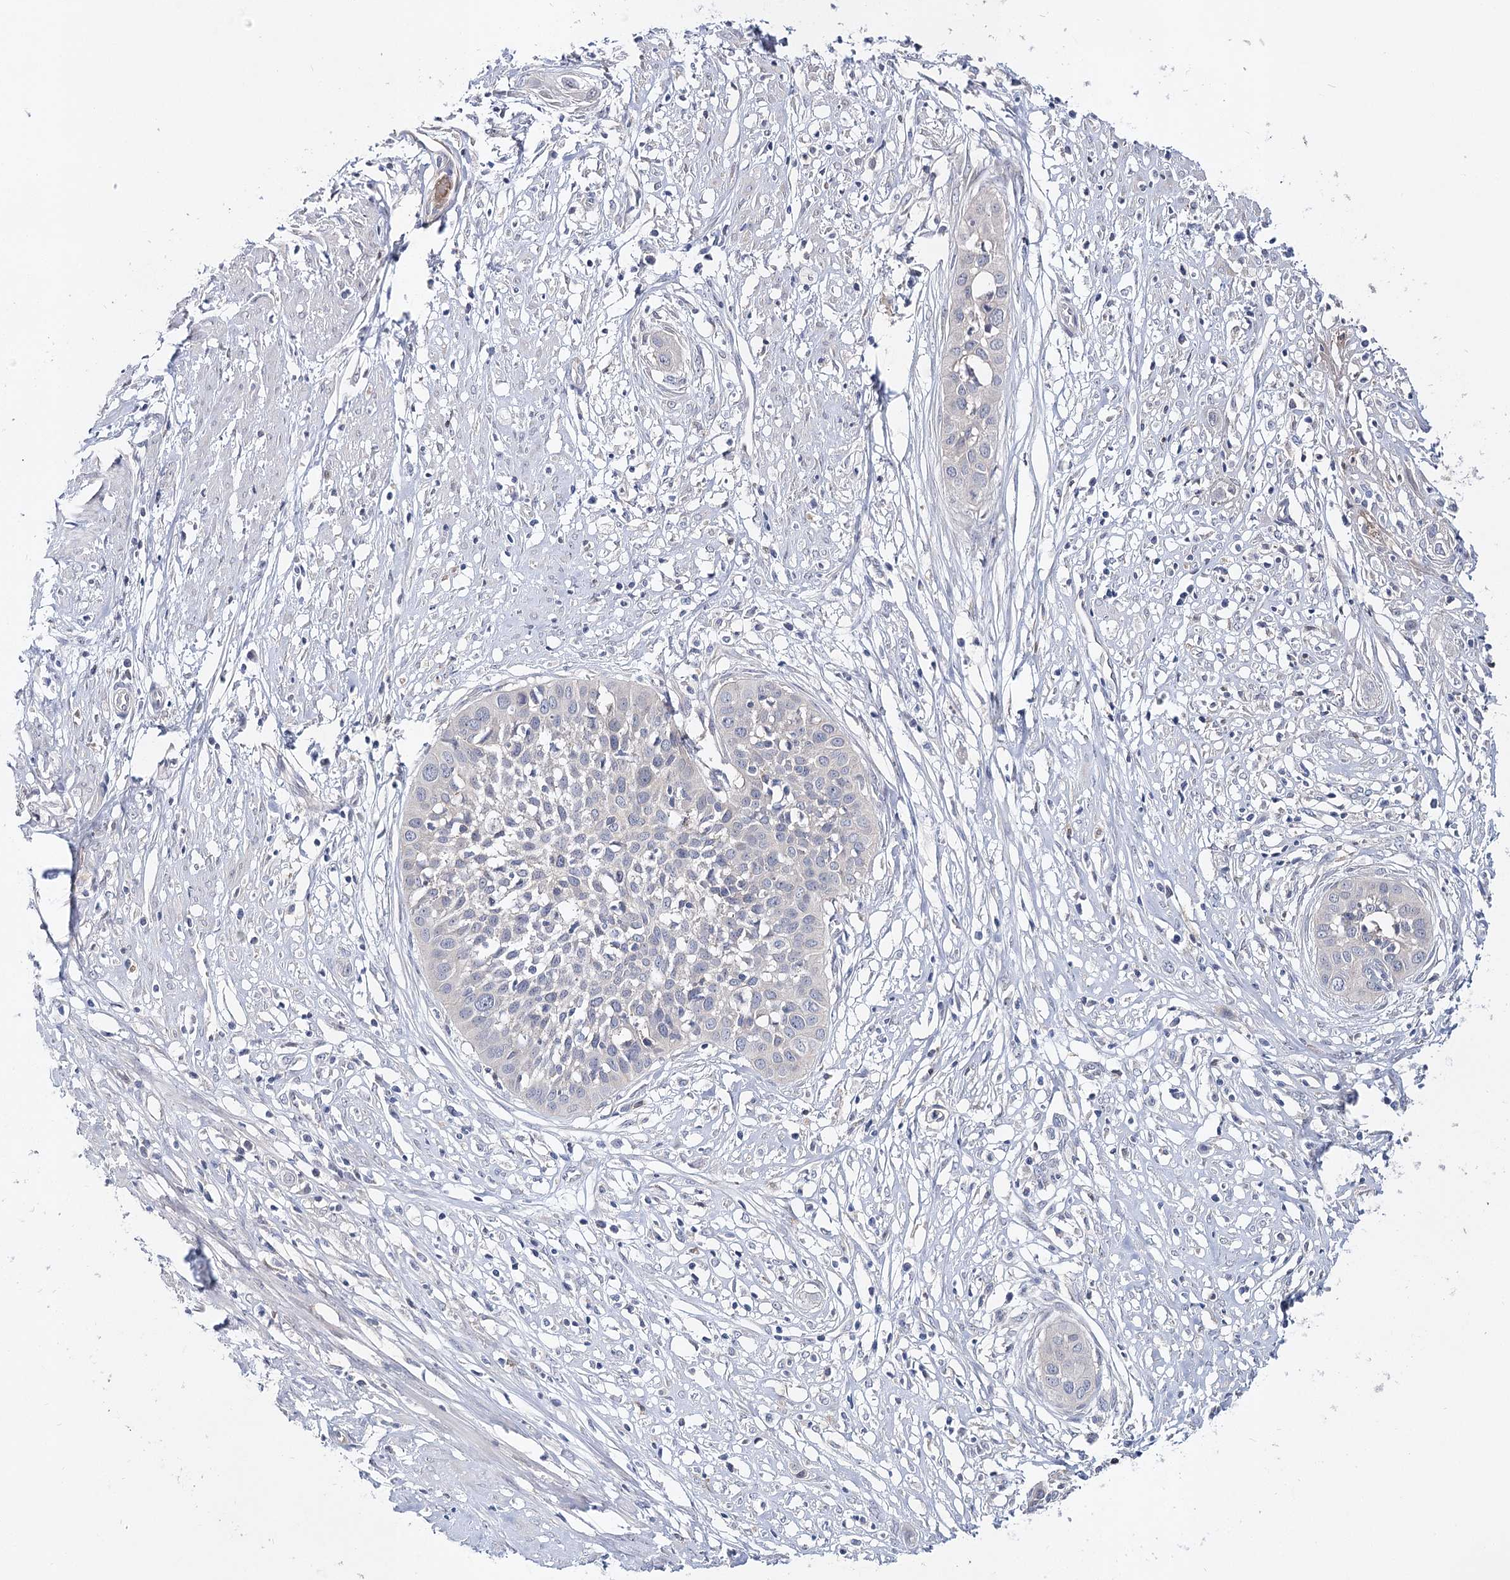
{"staining": {"intensity": "negative", "quantity": "none", "location": "none"}, "tissue": "cervical cancer", "cell_type": "Tumor cells", "image_type": "cancer", "snomed": [{"axis": "morphology", "description": "Squamous cell carcinoma, NOS"}, {"axis": "topography", "description": "Cervix"}], "caption": "Immunohistochemistry (IHC) of cervical cancer shows no staining in tumor cells. The staining was performed using DAB to visualize the protein expression in brown, while the nuclei were stained in blue with hematoxylin (Magnification: 20x).", "gene": "UGP2", "patient": {"sex": "female", "age": 34}}